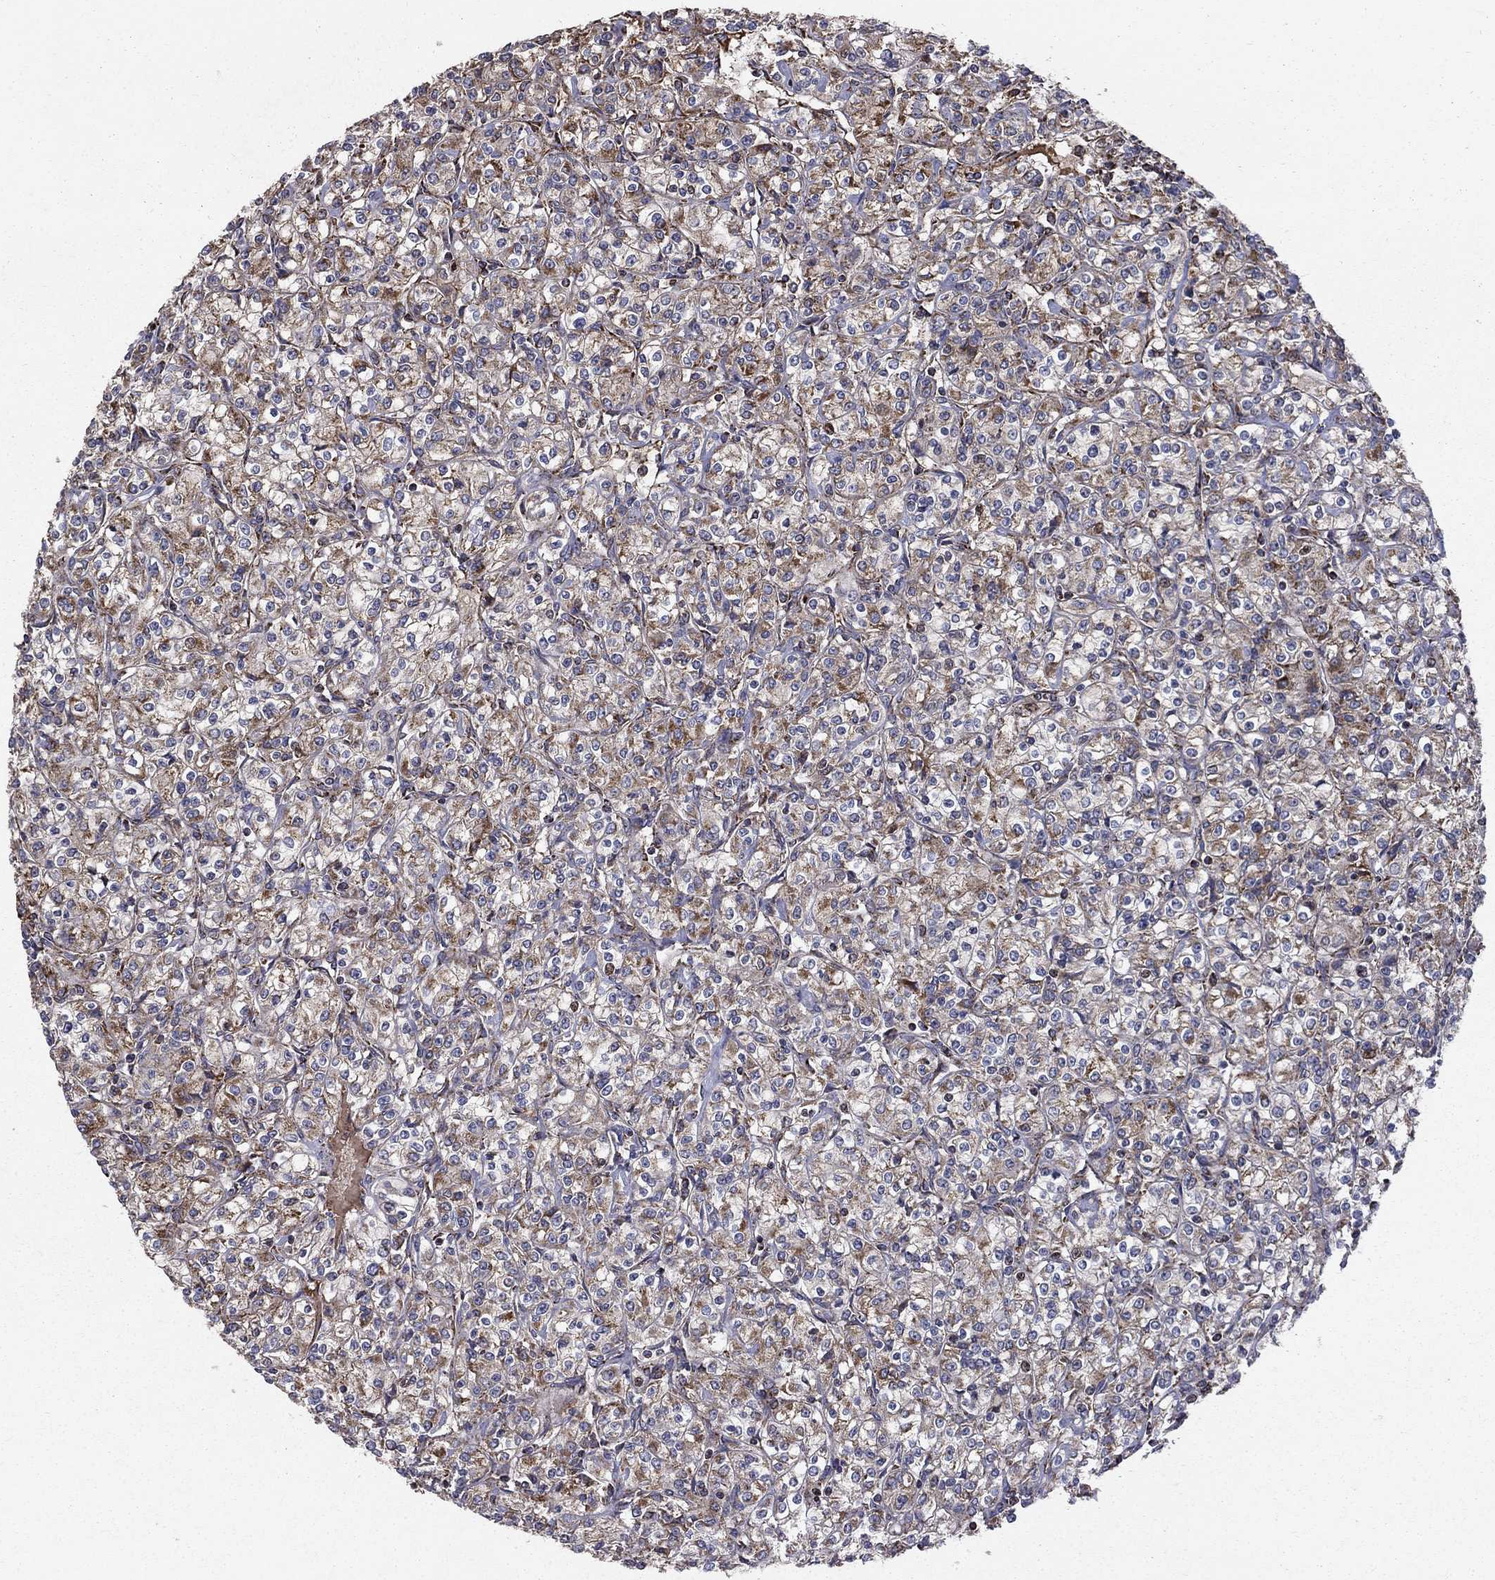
{"staining": {"intensity": "moderate", "quantity": "<25%", "location": "cytoplasmic/membranous"}, "tissue": "renal cancer", "cell_type": "Tumor cells", "image_type": "cancer", "snomed": [{"axis": "morphology", "description": "Adenocarcinoma, NOS"}, {"axis": "topography", "description": "Kidney"}], "caption": "Approximately <25% of tumor cells in renal cancer display moderate cytoplasmic/membranous protein staining as visualized by brown immunohistochemical staining.", "gene": "NDUFS8", "patient": {"sex": "male", "age": 77}}